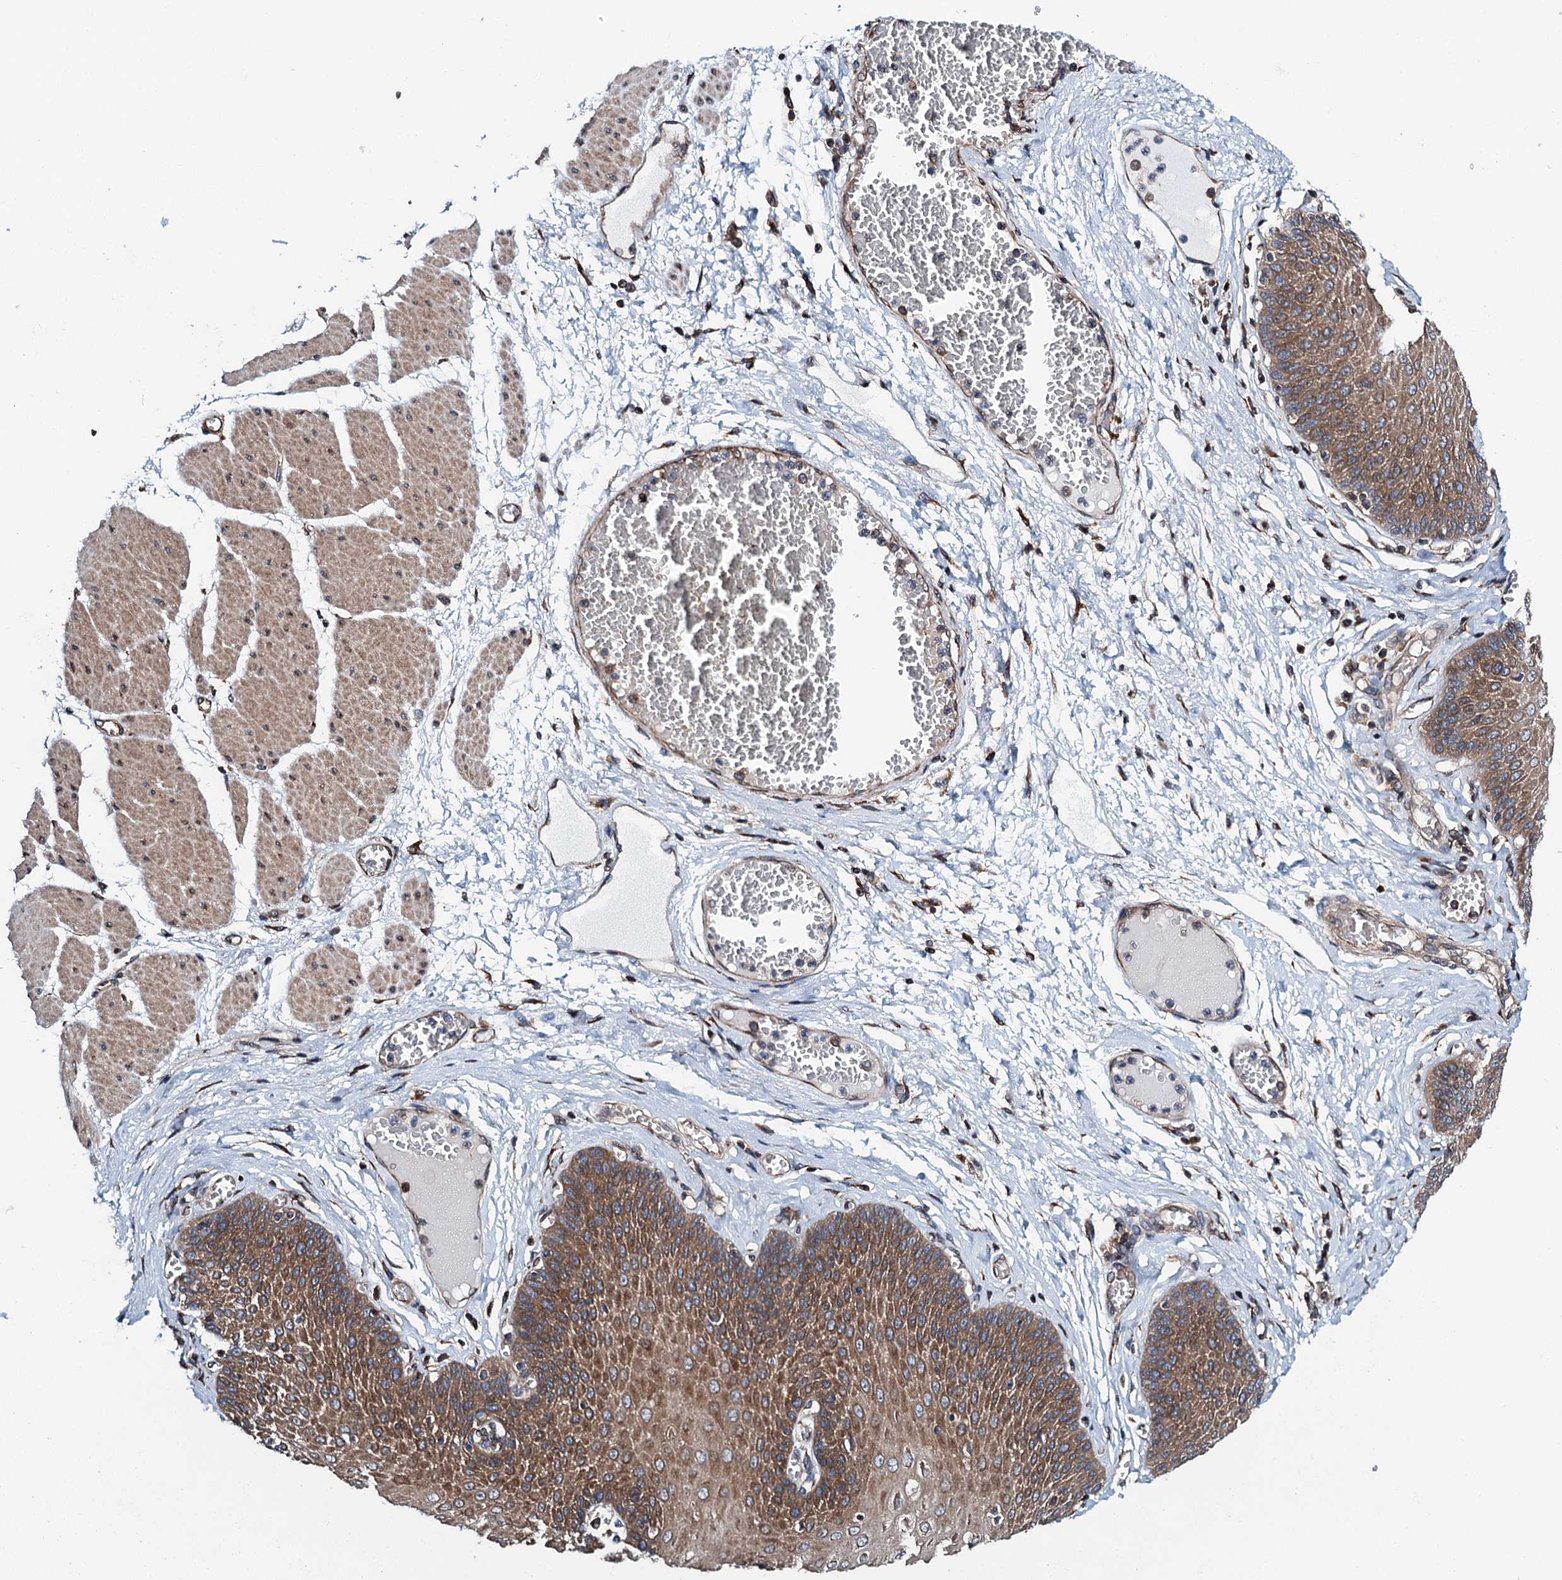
{"staining": {"intensity": "strong", "quantity": ">75%", "location": "cytoplasmic/membranous"}, "tissue": "esophagus", "cell_type": "Squamous epithelial cells", "image_type": "normal", "snomed": [{"axis": "morphology", "description": "Normal tissue, NOS"}, {"axis": "topography", "description": "Esophagus"}], "caption": "A brown stain labels strong cytoplasmic/membranous staining of a protein in squamous epithelial cells of benign esophagus.", "gene": "MDM1", "patient": {"sex": "male", "age": 60}}